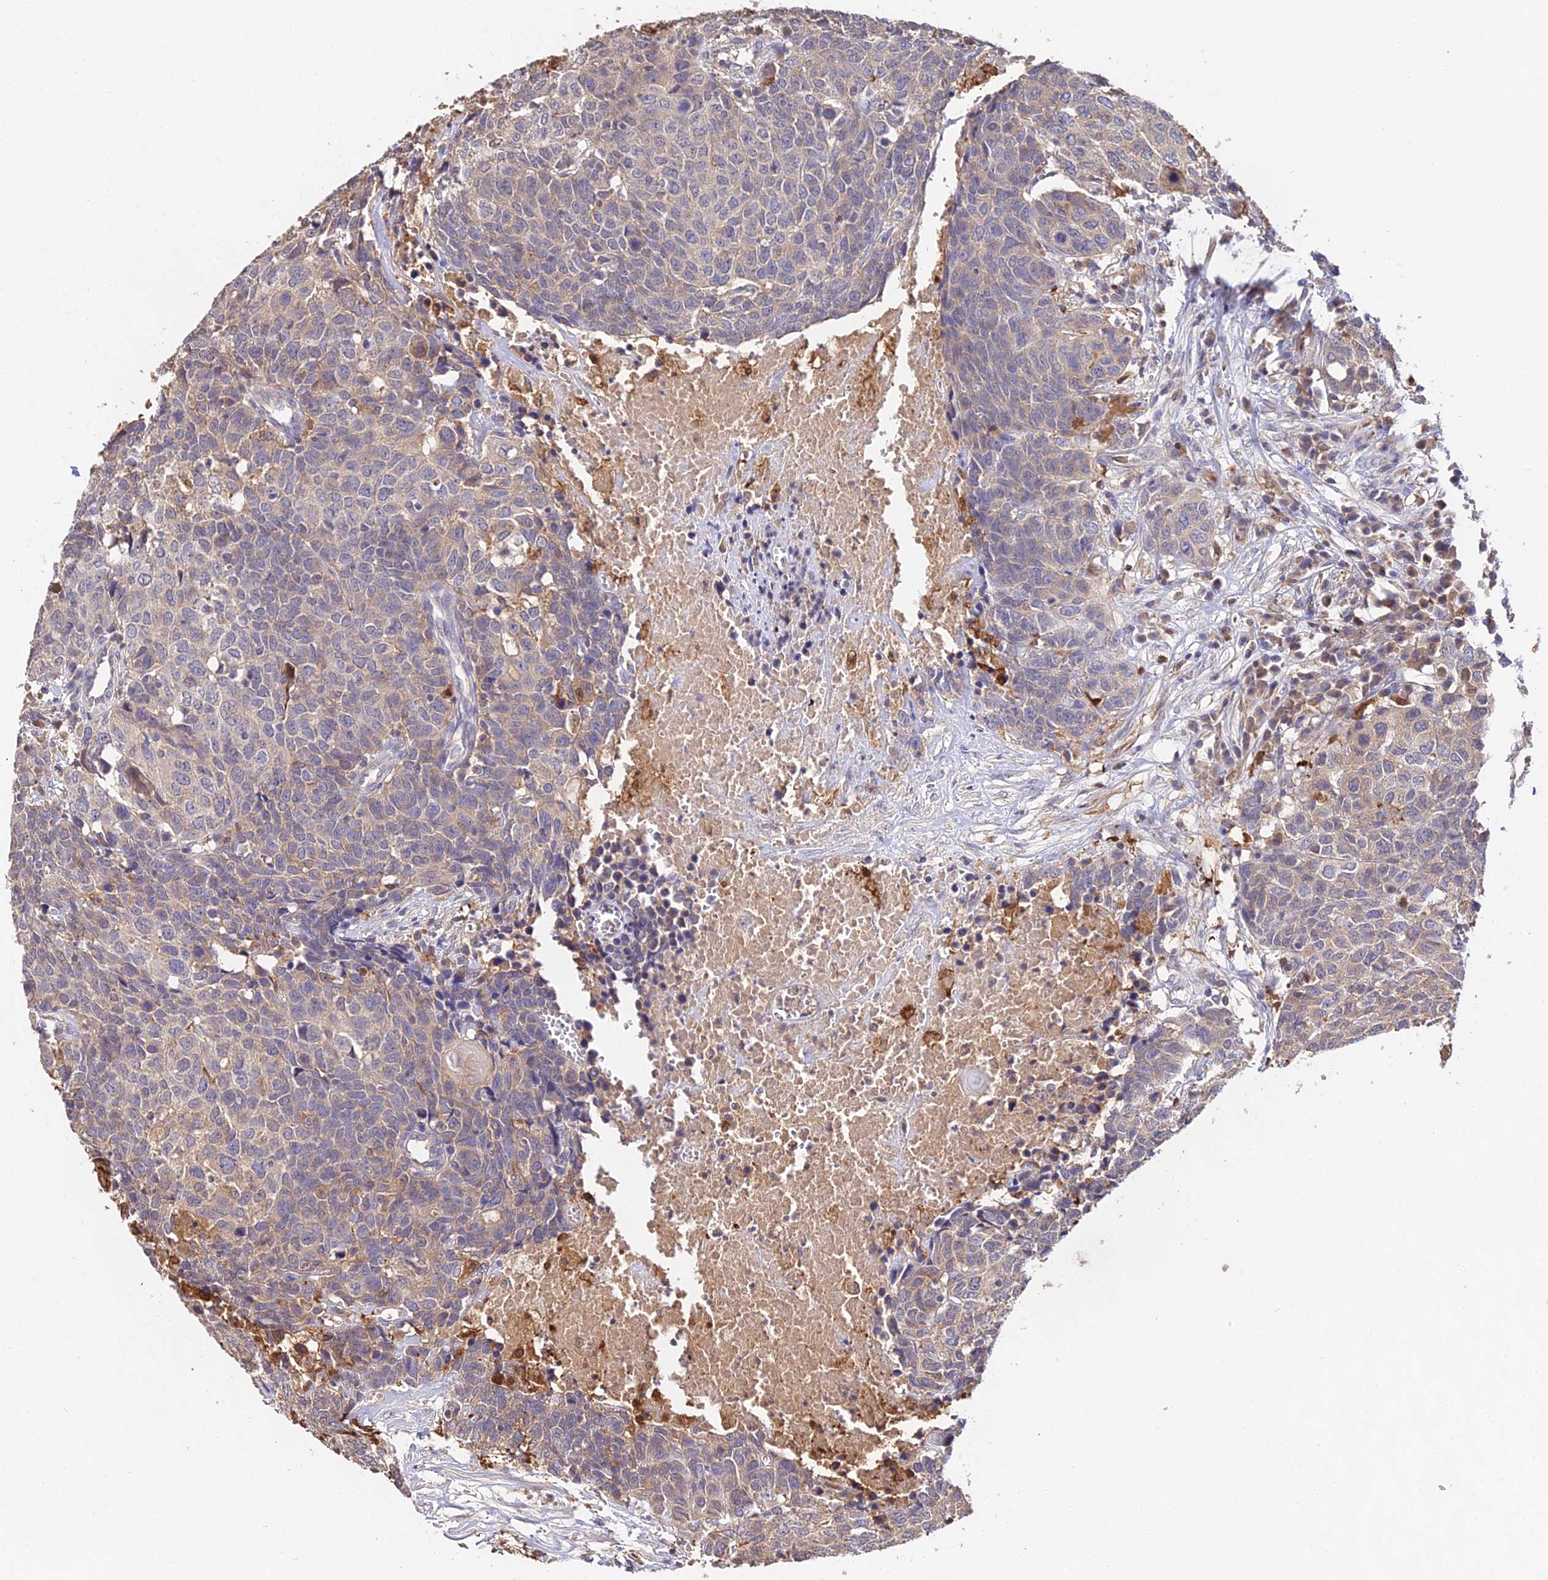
{"staining": {"intensity": "moderate", "quantity": "25%-75%", "location": "cytoplasmic/membranous"}, "tissue": "head and neck cancer", "cell_type": "Tumor cells", "image_type": "cancer", "snomed": [{"axis": "morphology", "description": "Squamous cell carcinoma, NOS"}, {"axis": "topography", "description": "Head-Neck"}], "caption": "Immunohistochemistry (DAB) staining of head and neck cancer reveals moderate cytoplasmic/membranous protein positivity in about 25%-75% of tumor cells.", "gene": "FBP1", "patient": {"sex": "male", "age": 66}}